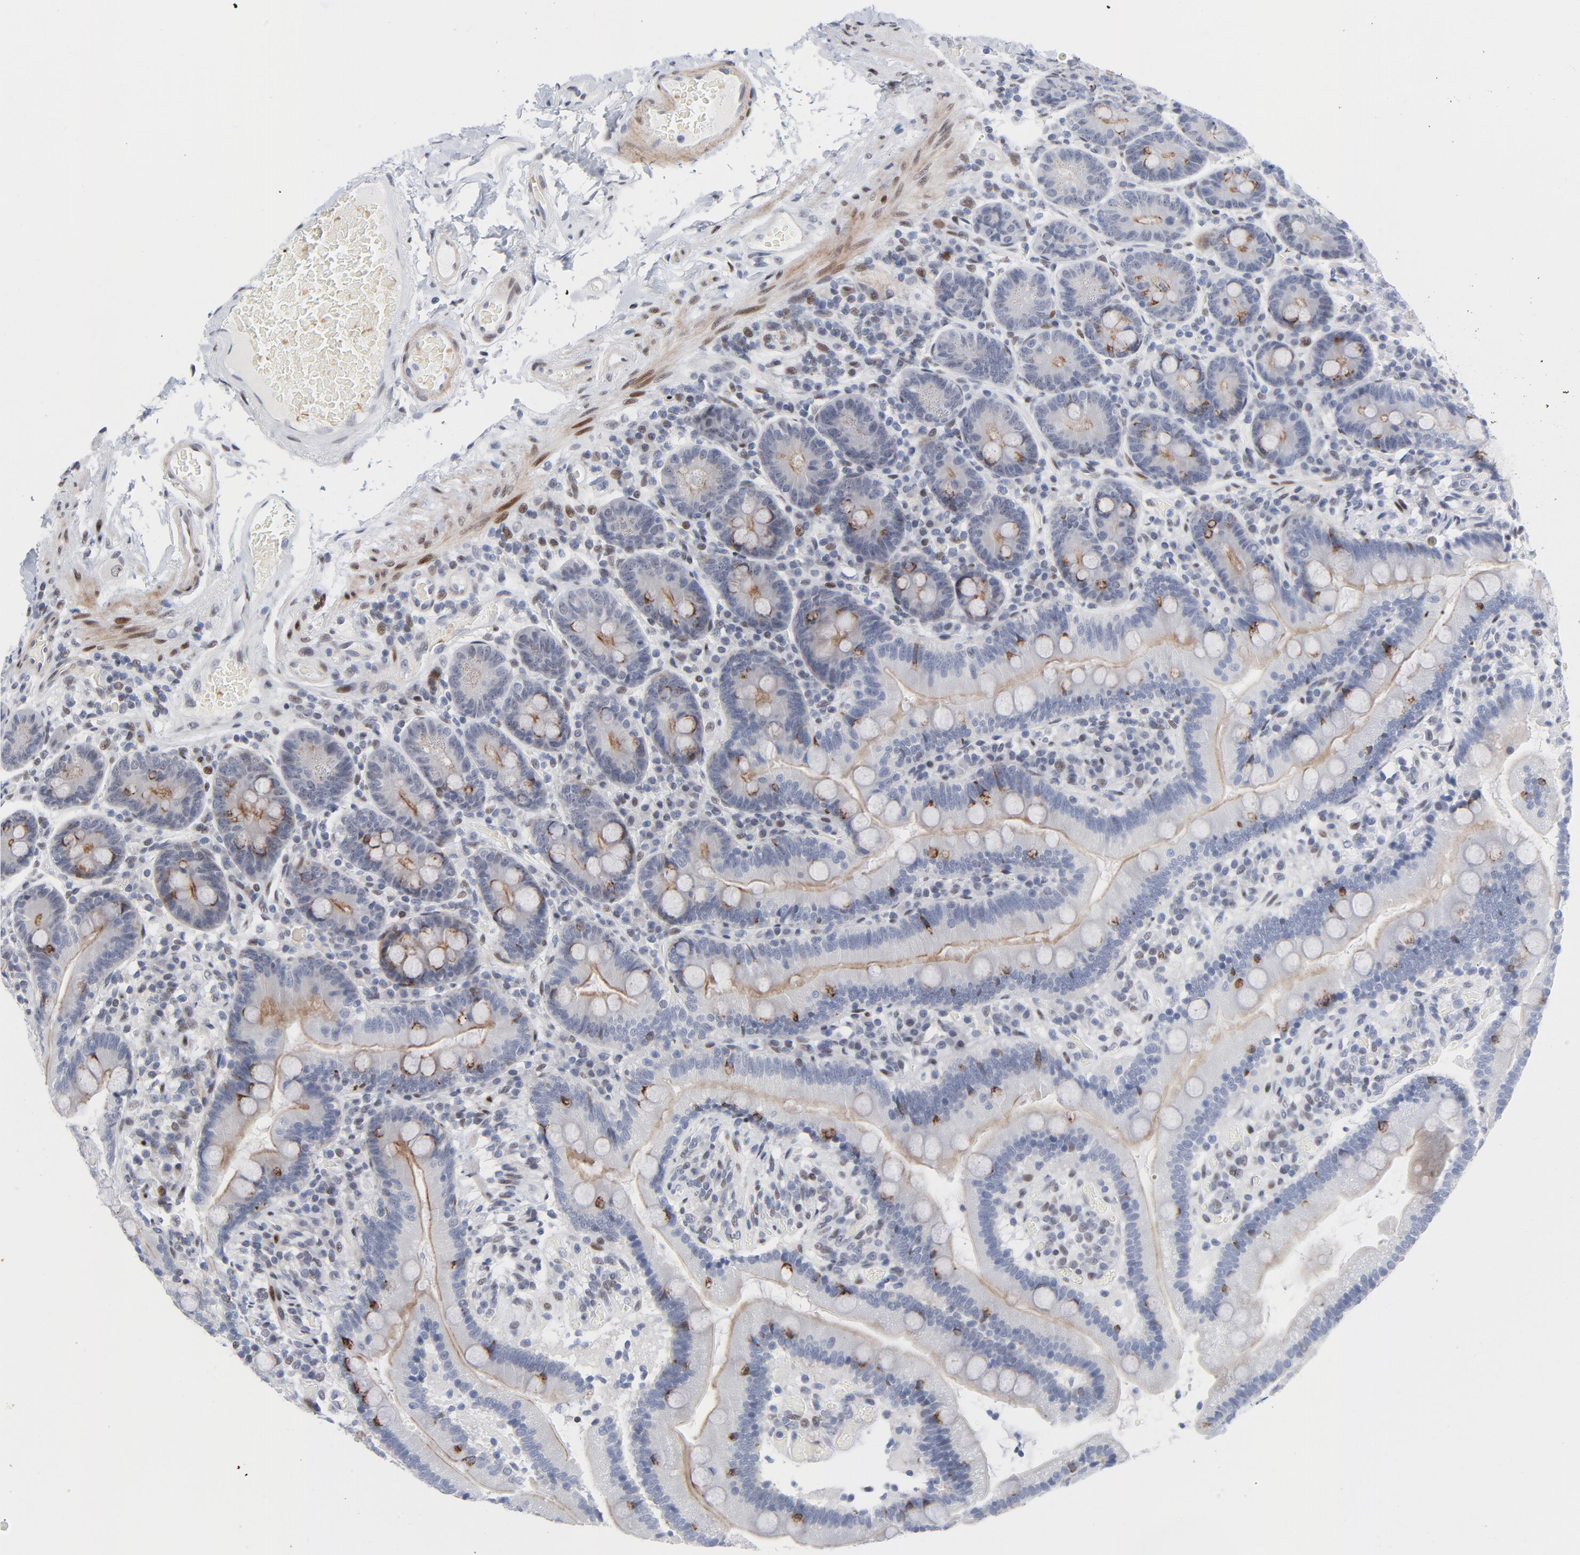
{"staining": {"intensity": "moderate", "quantity": "<25%", "location": "cytoplasmic/membranous,nuclear"}, "tissue": "duodenum", "cell_type": "Glandular cells", "image_type": "normal", "snomed": [{"axis": "morphology", "description": "Normal tissue, NOS"}, {"axis": "topography", "description": "Duodenum"}], "caption": "The micrograph displays a brown stain indicating the presence of a protein in the cytoplasmic/membranous,nuclear of glandular cells in duodenum.", "gene": "NFIC", "patient": {"sex": "male", "age": 66}}